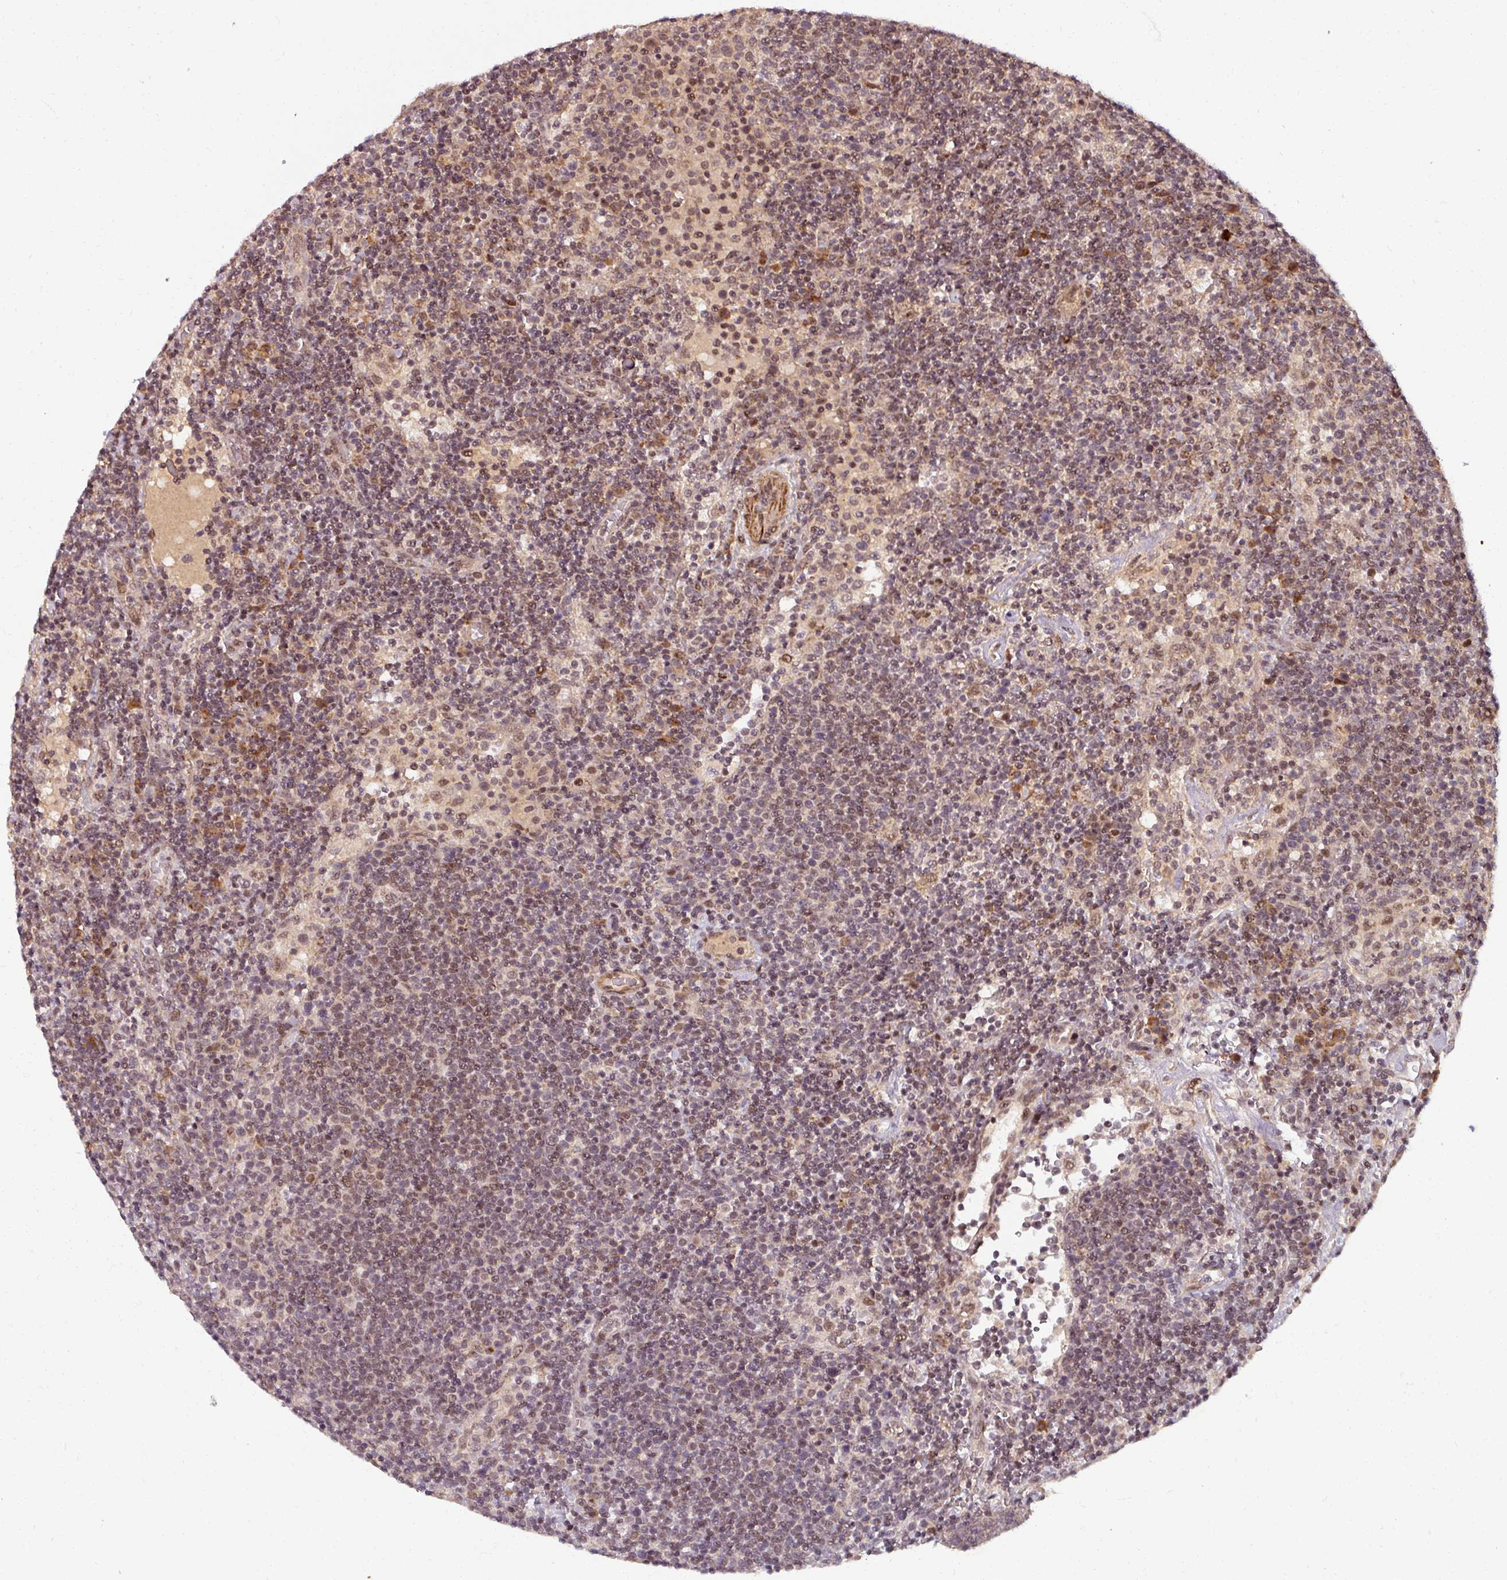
{"staining": {"intensity": "moderate", "quantity": "25%-75%", "location": "nuclear"}, "tissue": "lymphoma", "cell_type": "Tumor cells", "image_type": "cancer", "snomed": [{"axis": "morphology", "description": "Malignant lymphoma, non-Hodgkin's type, High grade"}, {"axis": "topography", "description": "Lymph node"}], "caption": "Human lymphoma stained for a protein (brown) shows moderate nuclear positive expression in about 25%-75% of tumor cells.", "gene": "SWI5", "patient": {"sex": "male", "age": 61}}